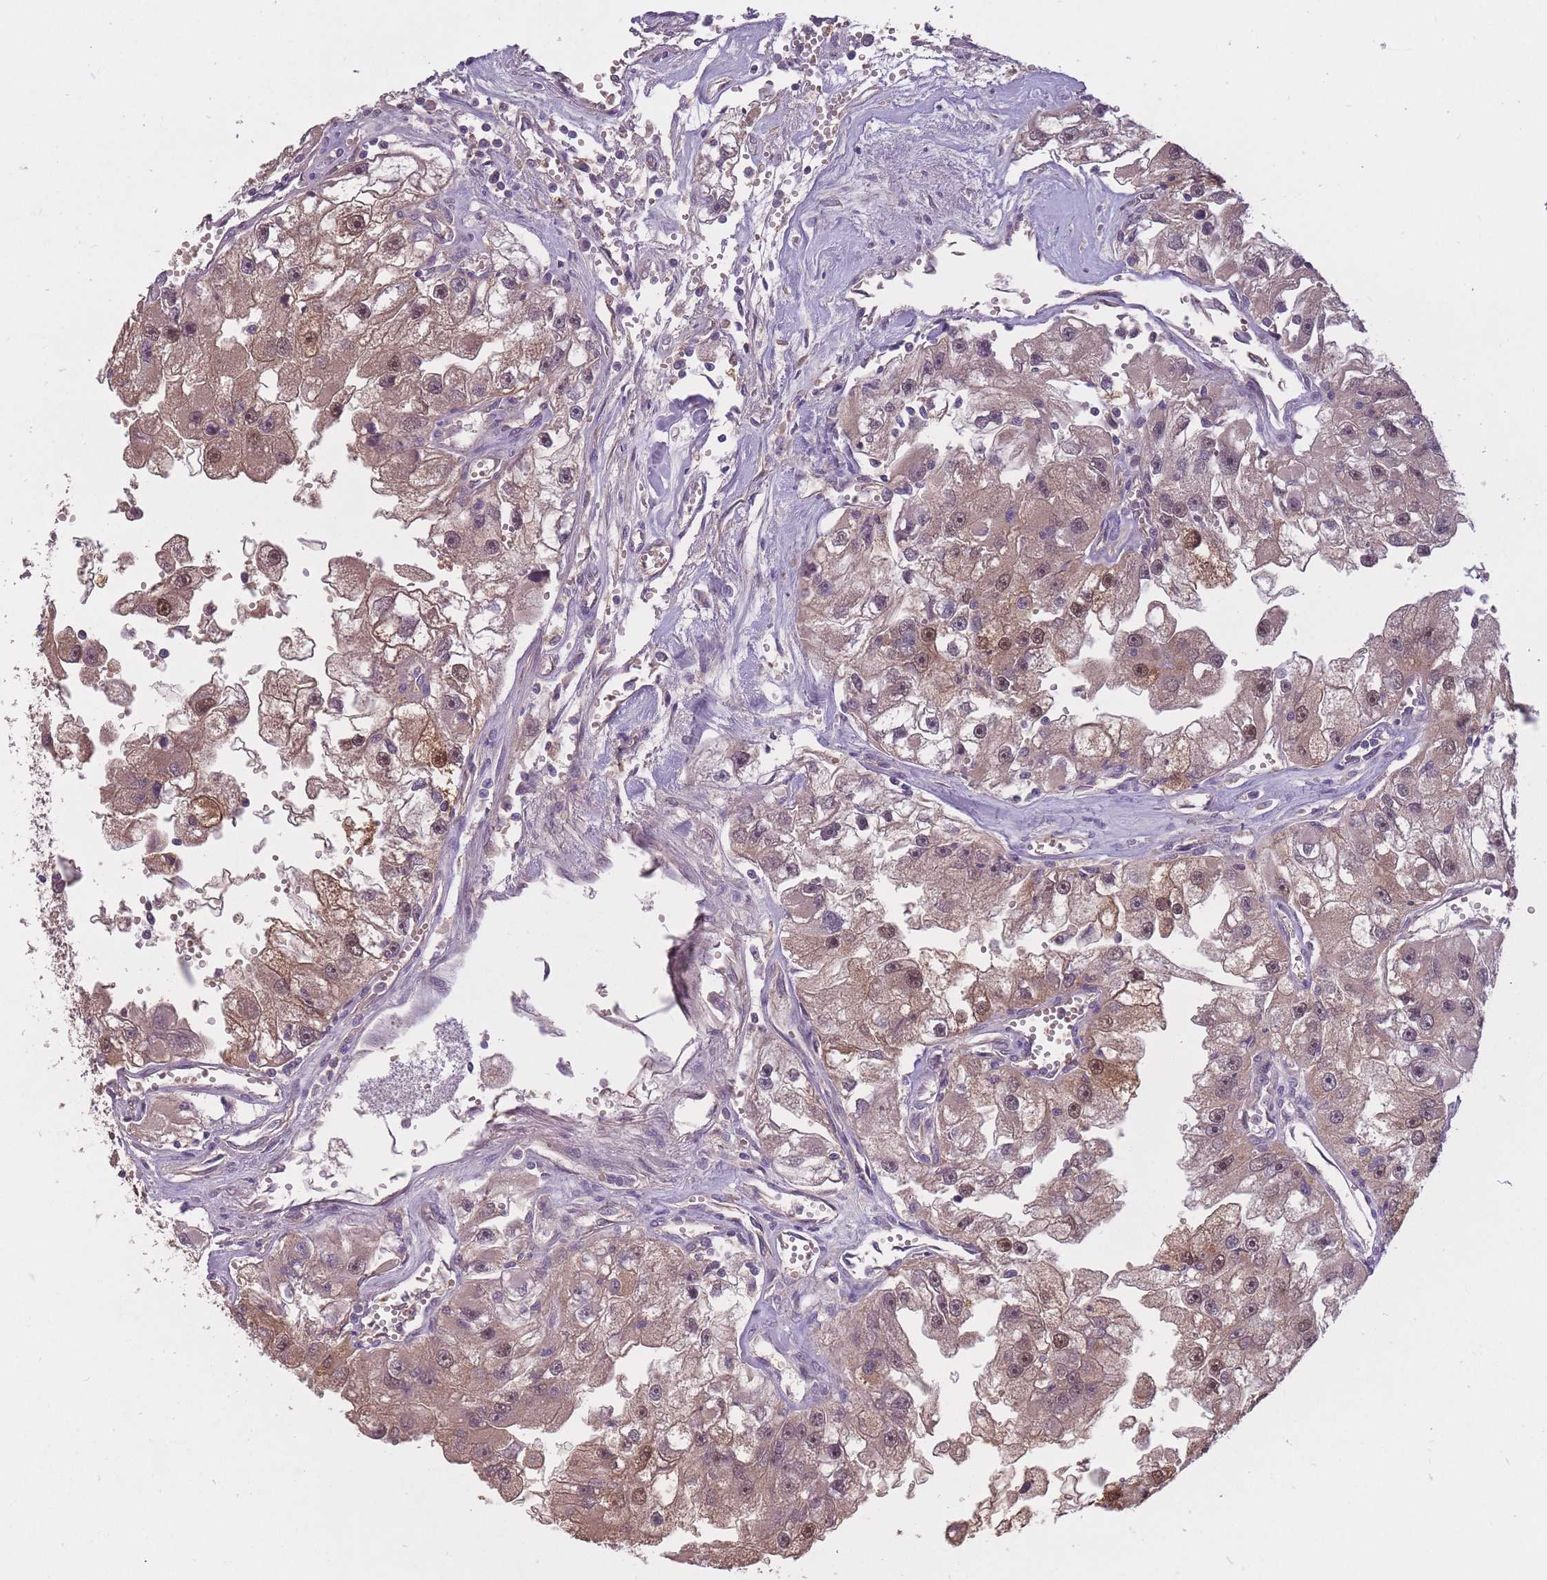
{"staining": {"intensity": "moderate", "quantity": ">75%", "location": "cytoplasmic/membranous,nuclear"}, "tissue": "renal cancer", "cell_type": "Tumor cells", "image_type": "cancer", "snomed": [{"axis": "morphology", "description": "Adenocarcinoma, NOS"}, {"axis": "topography", "description": "Kidney"}], "caption": "Tumor cells exhibit medium levels of moderate cytoplasmic/membranous and nuclear positivity in about >75% of cells in adenocarcinoma (renal).", "gene": "KIAA1755", "patient": {"sex": "male", "age": 63}}